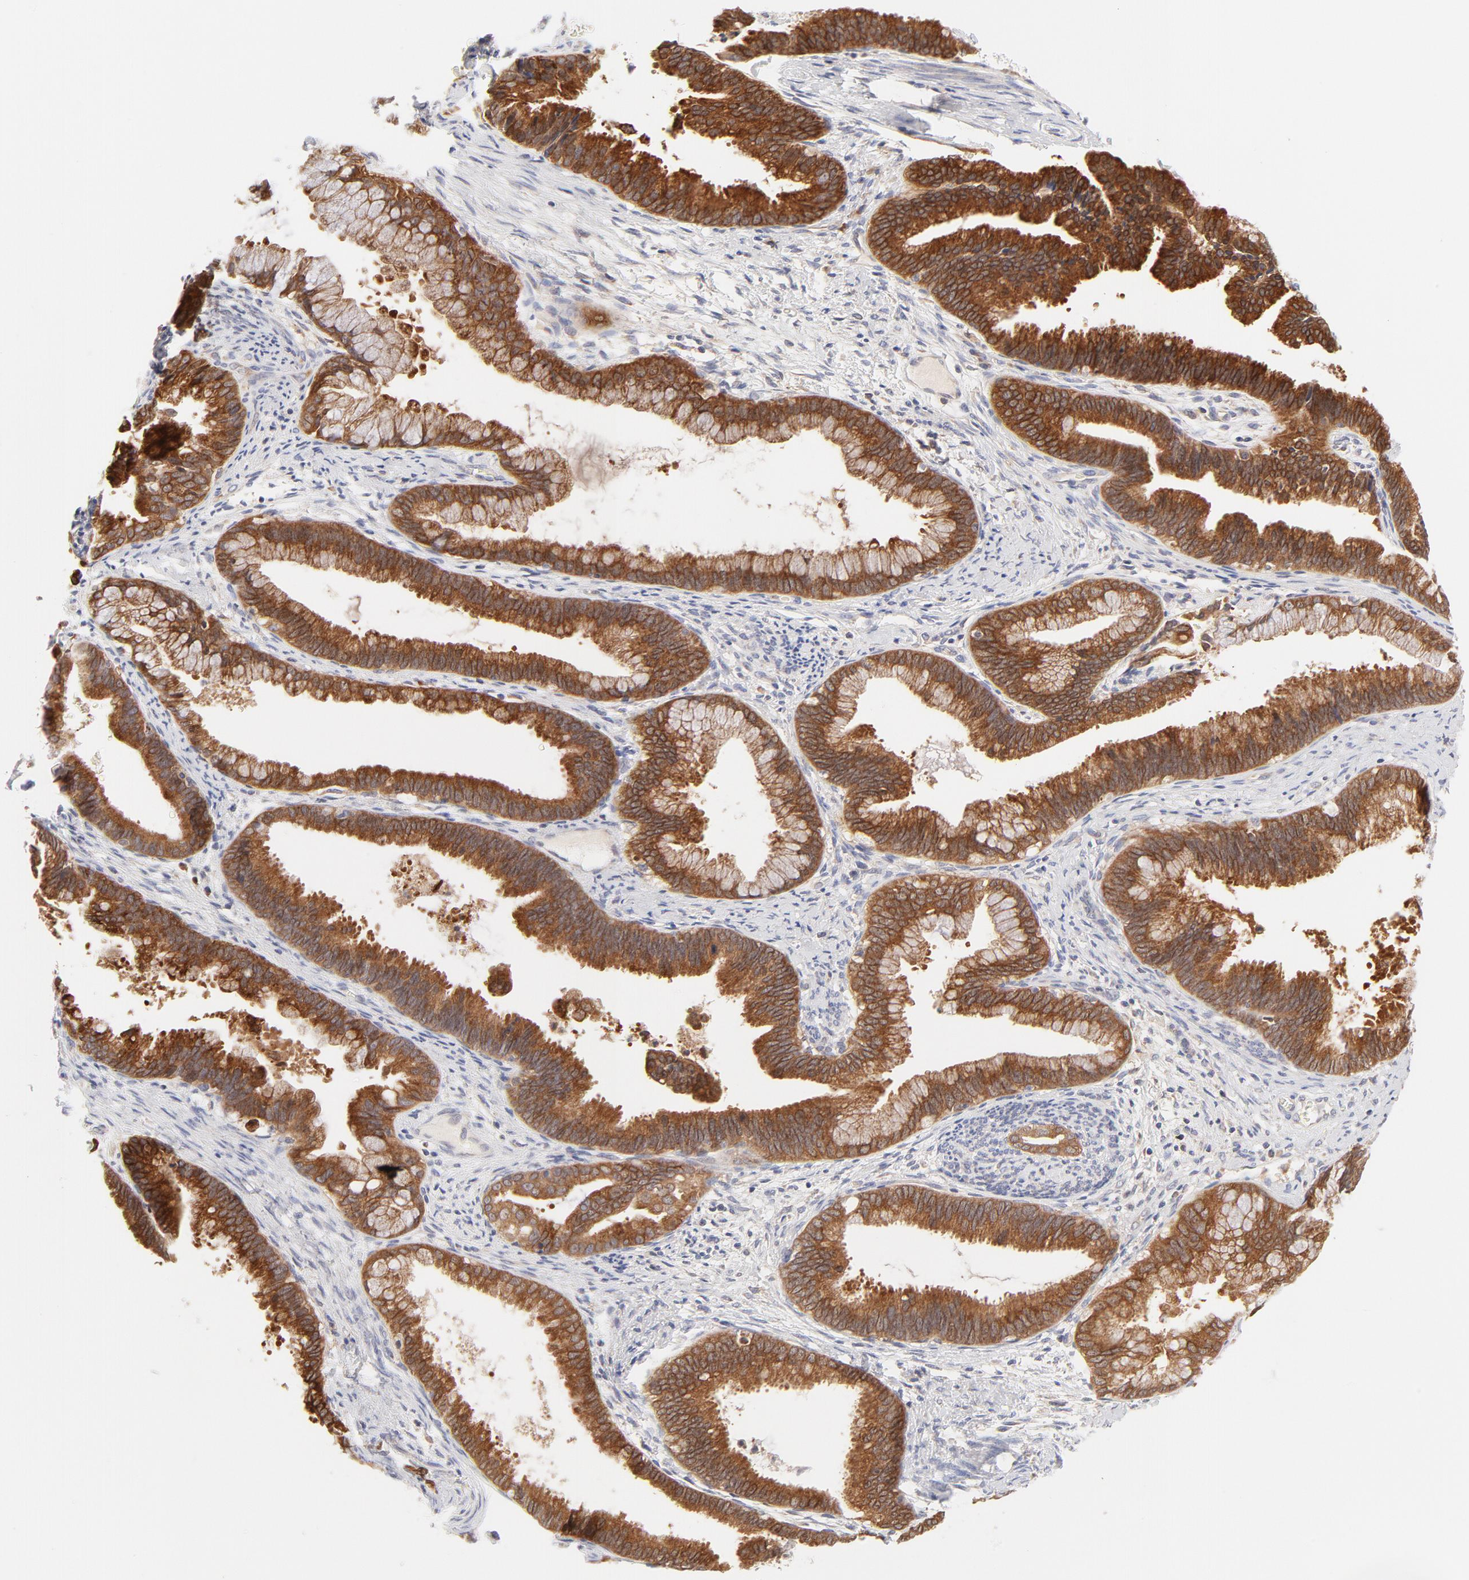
{"staining": {"intensity": "moderate", "quantity": ">75%", "location": "cytoplasmic/membranous"}, "tissue": "cervical cancer", "cell_type": "Tumor cells", "image_type": "cancer", "snomed": [{"axis": "morphology", "description": "Adenocarcinoma, NOS"}, {"axis": "topography", "description": "Cervix"}], "caption": "DAB (3,3'-diaminobenzidine) immunohistochemical staining of human cervical adenocarcinoma displays moderate cytoplasmic/membranous protein positivity in about >75% of tumor cells.", "gene": "RPS6KA1", "patient": {"sex": "female", "age": 47}}